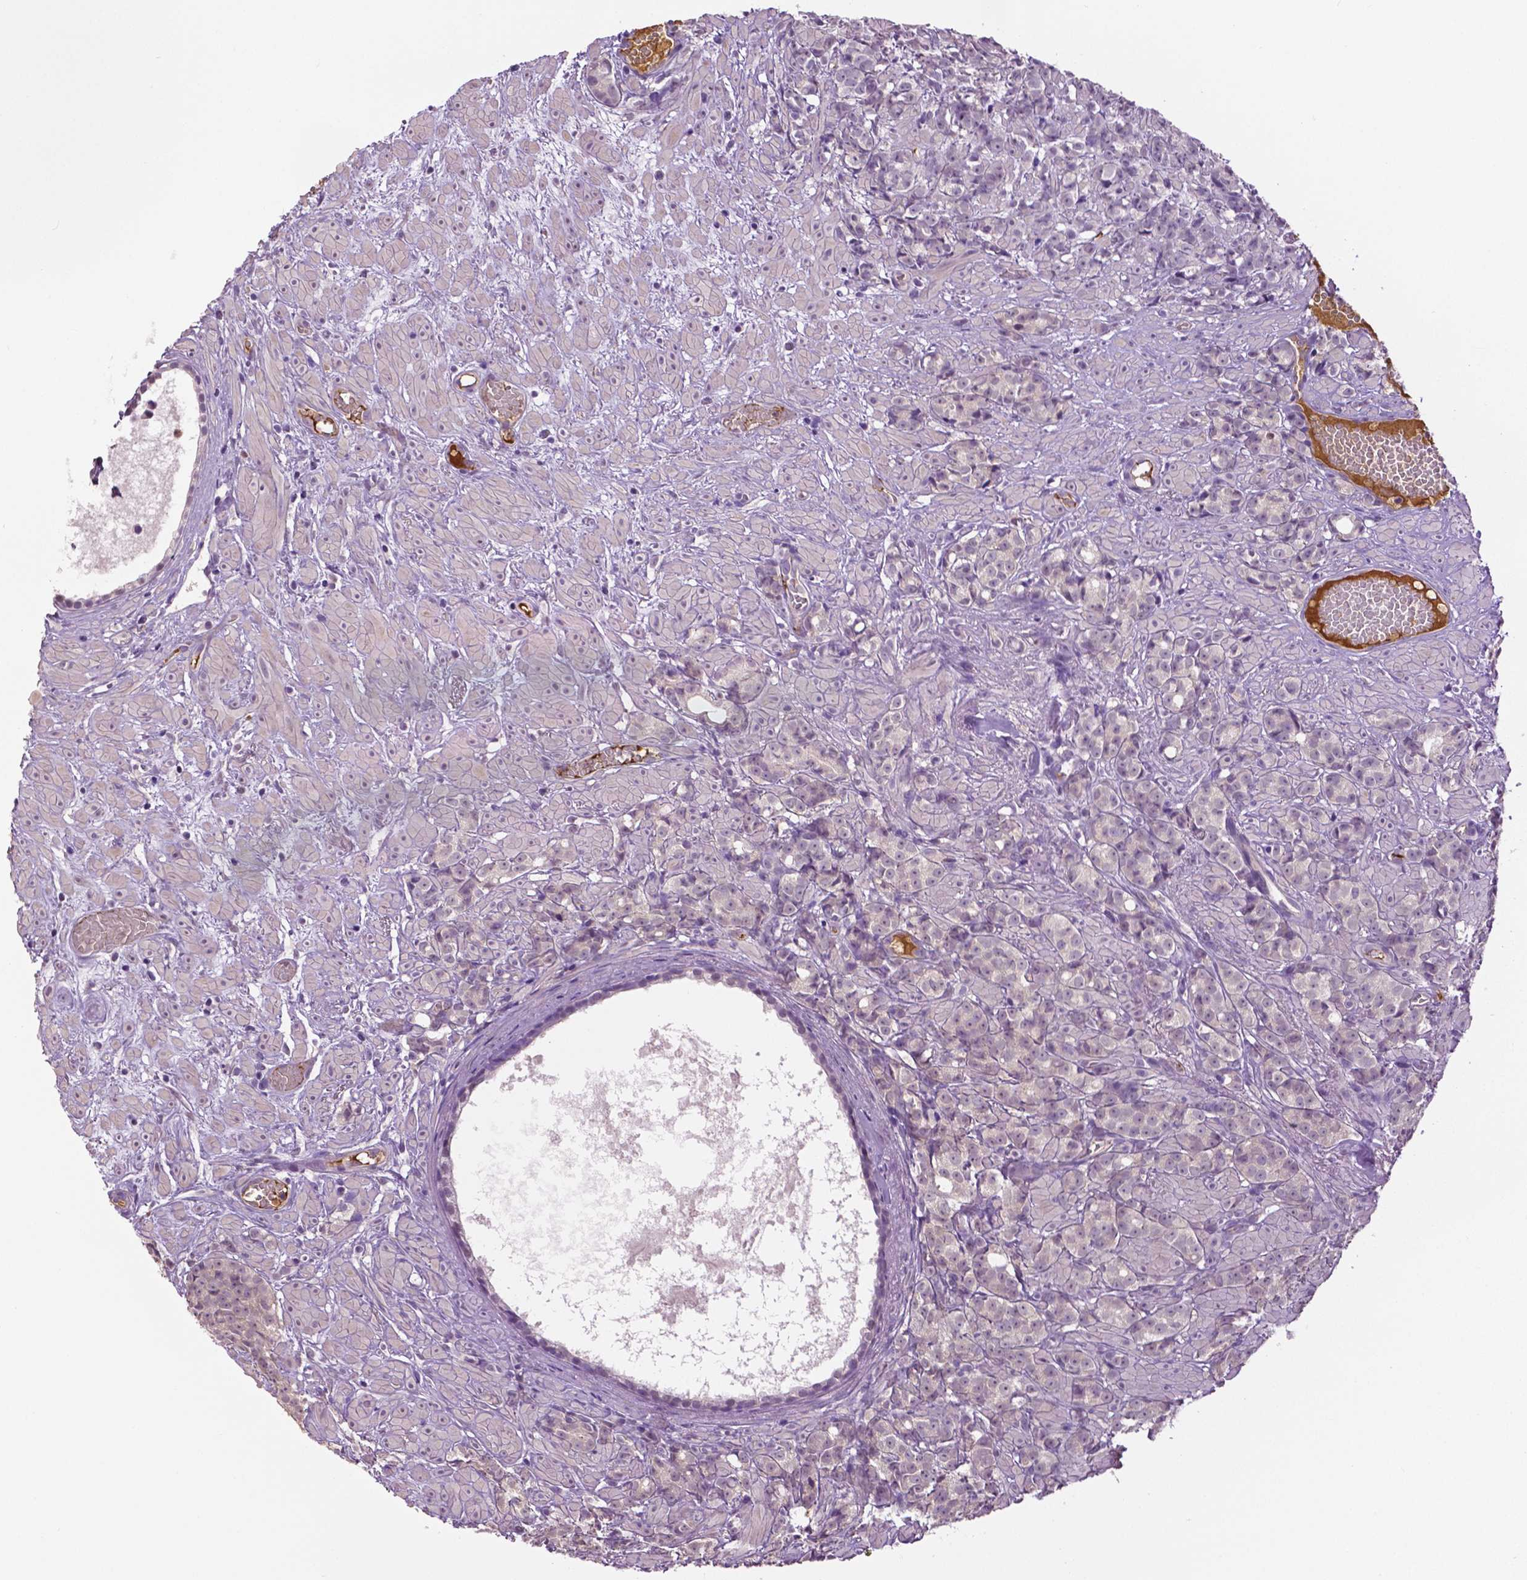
{"staining": {"intensity": "negative", "quantity": "none", "location": "none"}, "tissue": "prostate cancer", "cell_type": "Tumor cells", "image_type": "cancer", "snomed": [{"axis": "morphology", "description": "Adenocarcinoma, High grade"}, {"axis": "topography", "description": "Prostate"}], "caption": "Immunohistochemistry image of neoplastic tissue: human prostate cancer stained with DAB shows no significant protein positivity in tumor cells. Nuclei are stained in blue.", "gene": "PTPN5", "patient": {"sex": "male", "age": 81}}